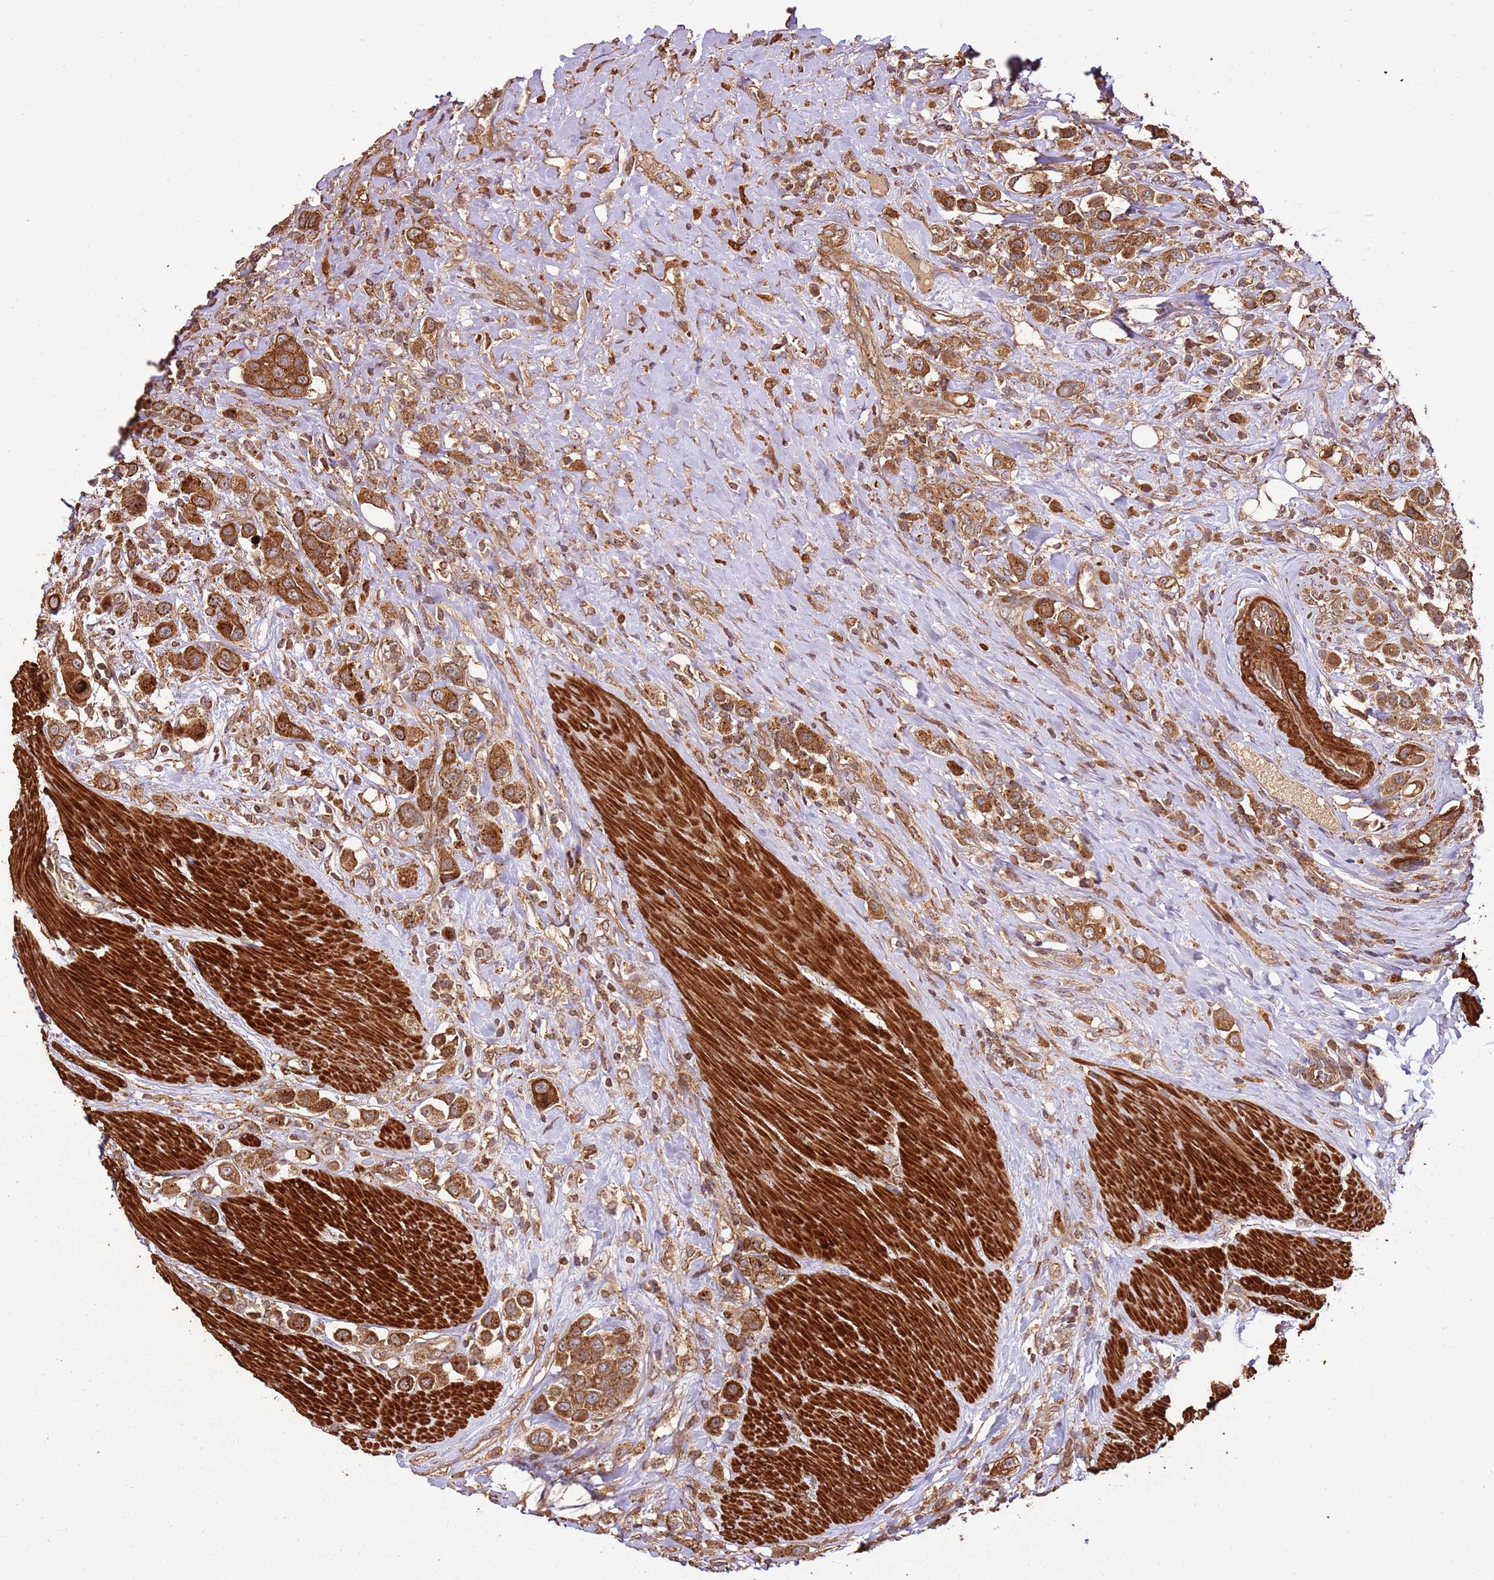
{"staining": {"intensity": "strong", "quantity": ">75%", "location": "cytoplasmic/membranous"}, "tissue": "urothelial cancer", "cell_type": "Tumor cells", "image_type": "cancer", "snomed": [{"axis": "morphology", "description": "Urothelial carcinoma, High grade"}, {"axis": "topography", "description": "Urinary bladder"}], "caption": "Immunohistochemical staining of urothelial carcinoma (high-grade) exhibits high levels of strong cytoplasmic/membranous protein positivity in approximately >75% of tumor cells.", "gene": "FAM186A", "patient": {"sex": "male", "age": 50}}